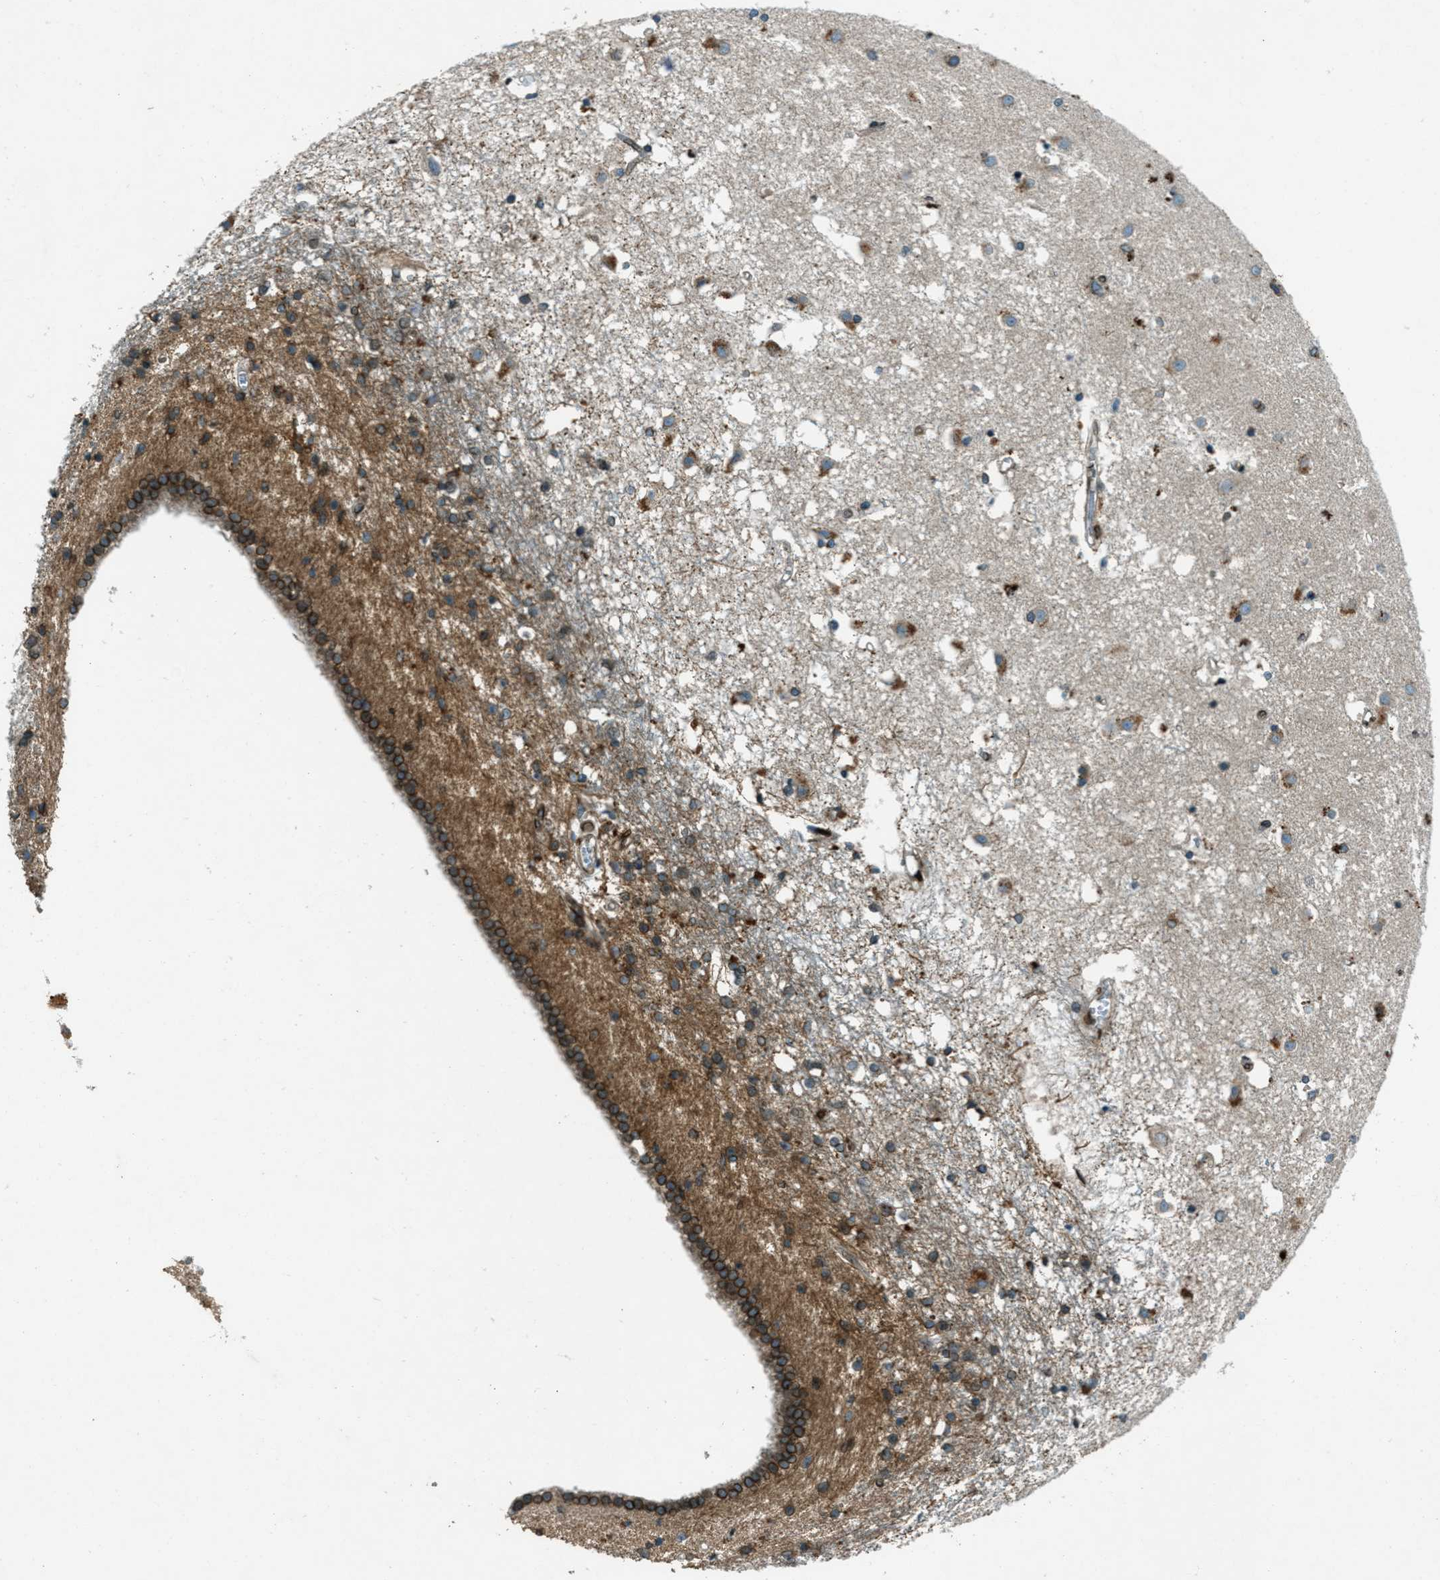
{"staining": {"intensity": "strong", "quantity": "<25%", "location": "cytoplasmic/membranous,nuclear"}, "tissue": "caudate", "cell_type": "Glial cells", "image_type": "normal", "snomed": [{"axis": "morphology", "description": "Normal tissue, NOS"}, {"axis": "topography", "description": "Lateral ventricle wall"}], "caption": "DAB immunohistochemical staining of benign human caudate demonstrates strong cytoplasmic/membranous,nuclear protein positivity in approximately <25% of glial cells. The protein is shown in brown color, while the nuclei are stained blue.", "gene": "LEMD2", "patient": {"sex": "male", "age": 45}}